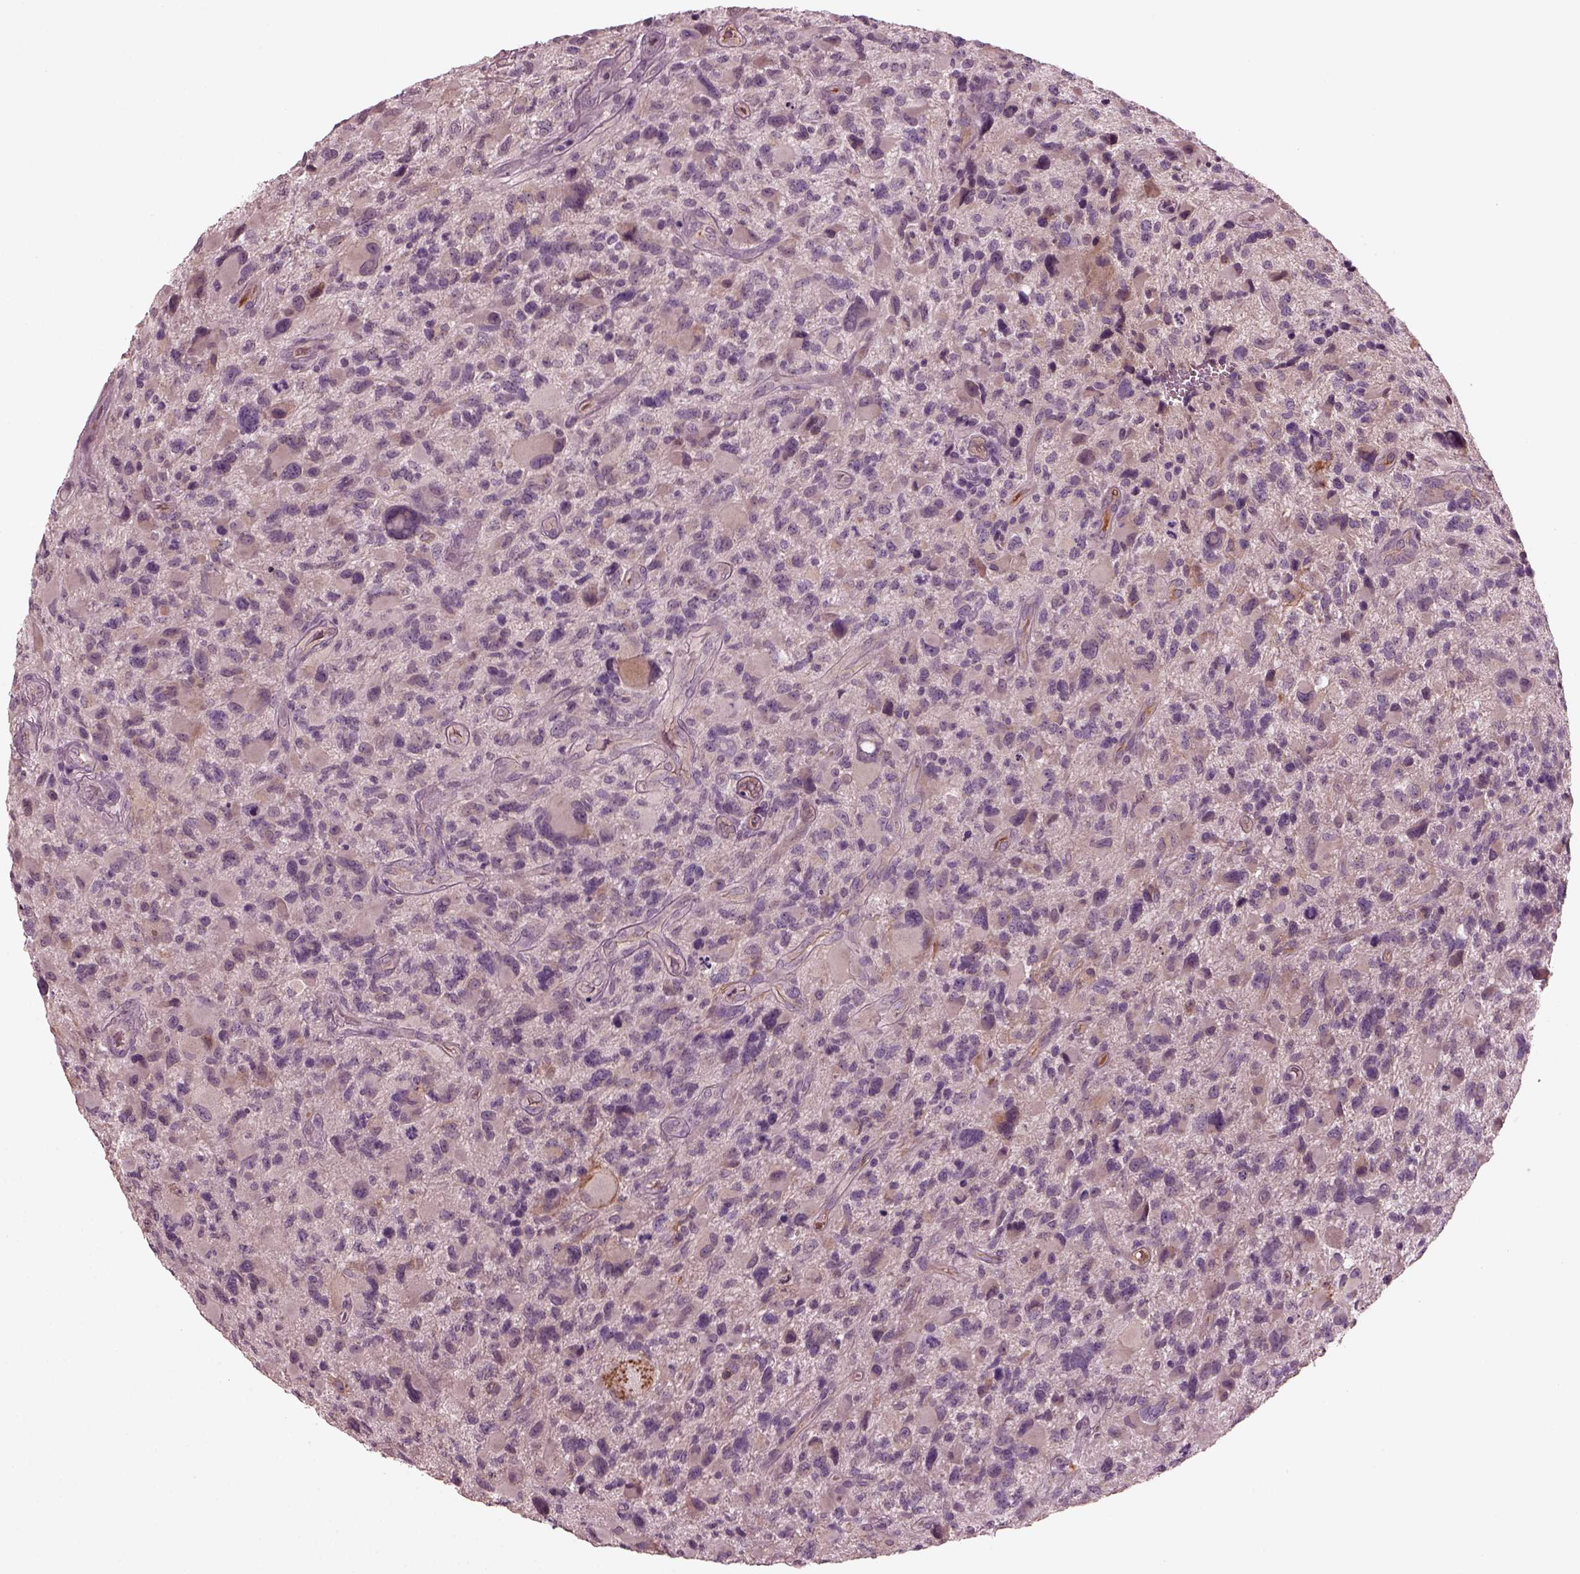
{"staining": {"intensity": "weak", "quantity": "<25%", "location": "cytoplasmic/membranous"}, "tissue": "glioma", "cell_type": "Tumor cells", "image_type": "cancer", "snomed": [{"axis": "morphology", "description": "Glioma, malignant, NOS"}, {"axis": "morphology", "description": "Glioma, malignant, High grade"}, {"axis": "topography", "description": "Brain"}], "caption": "DAB immunohistochemical staining of glioma exhibits no significant staining in tumor cells.", "gene": "PORCN", "patient": {"sex": "female", "age": 71}}